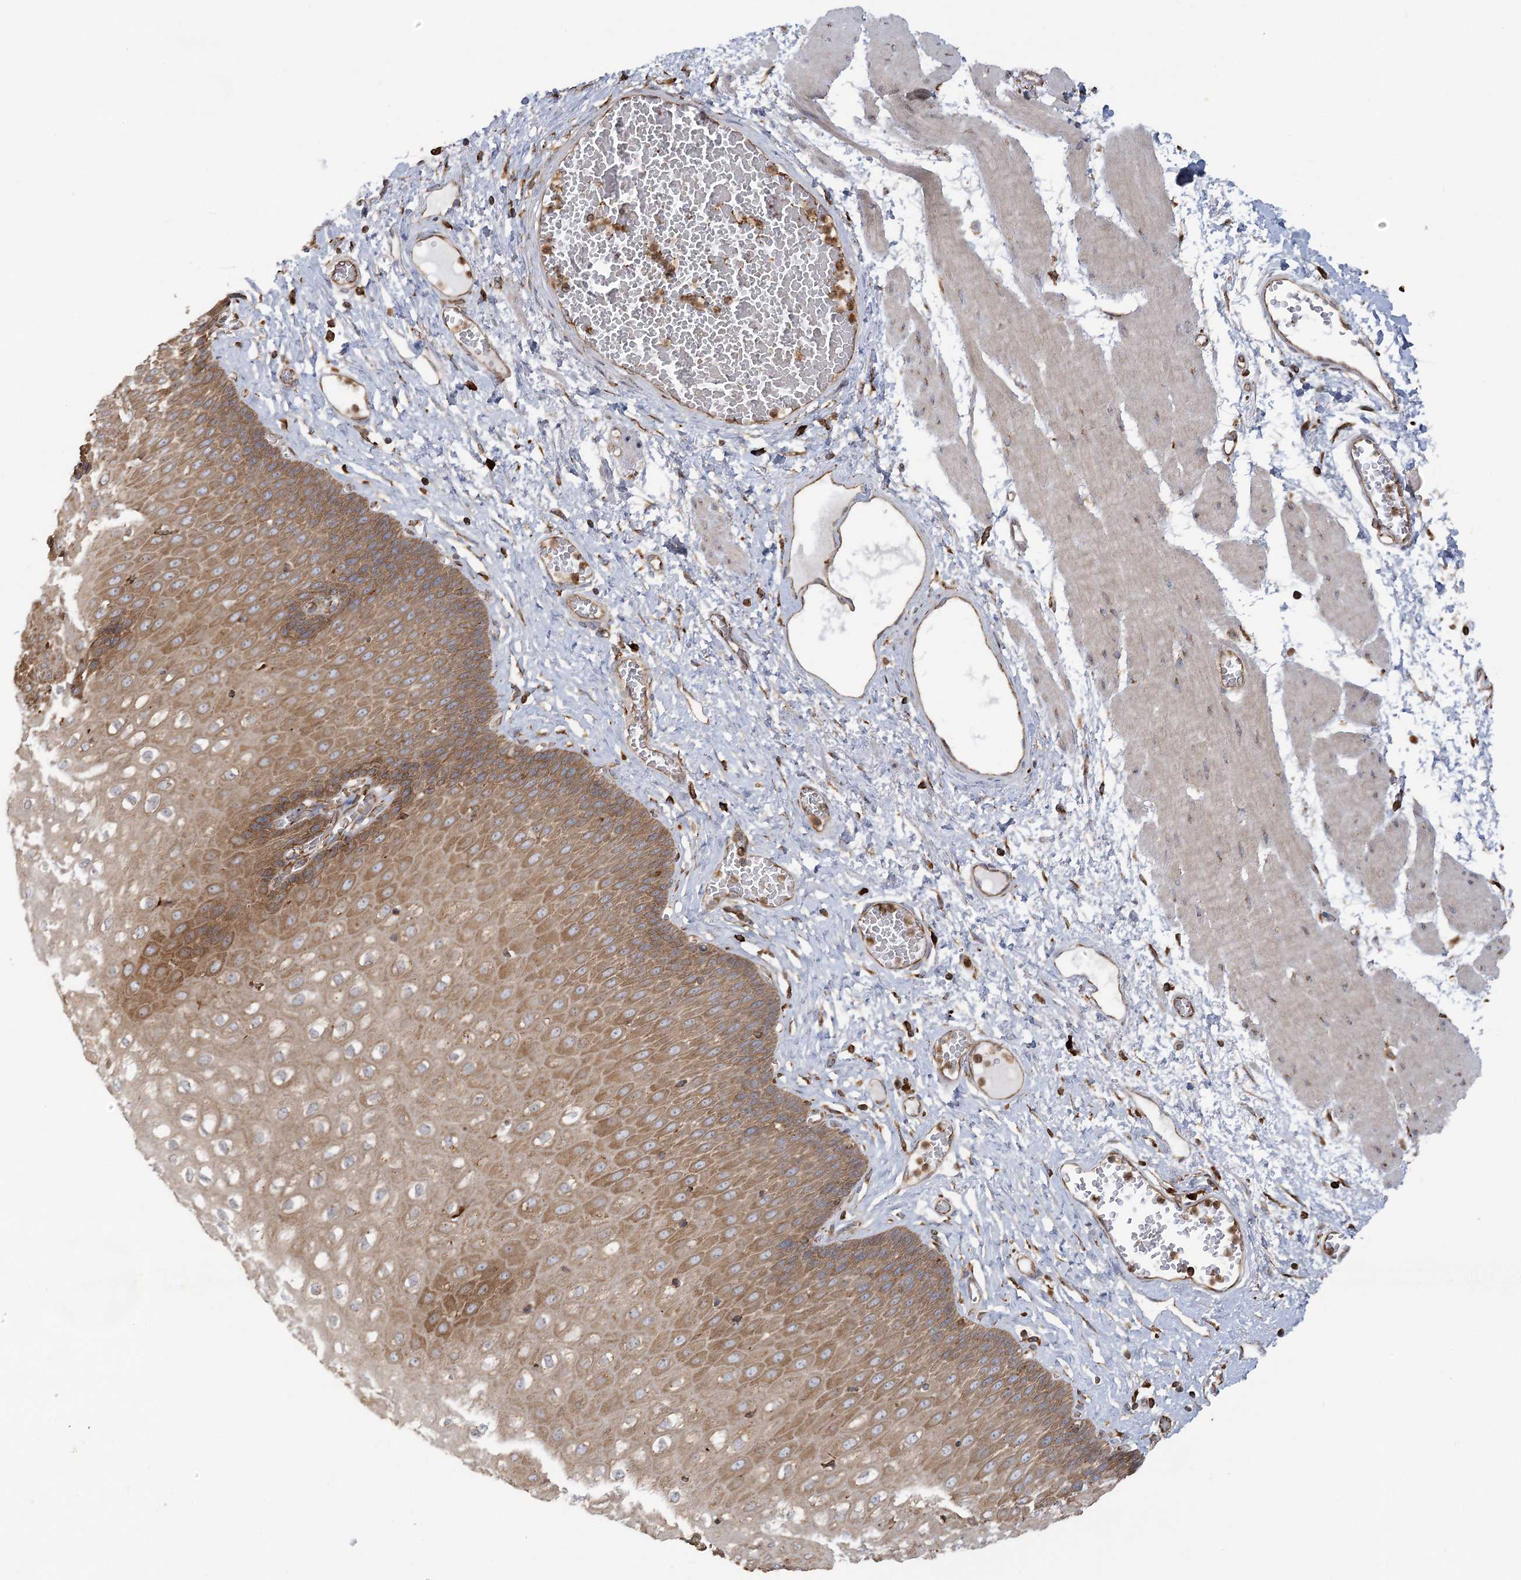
{"staining": {"intensity": "moderate", "quantity": ">75%", "location": "cytoplasmic/membranous"}, "tissue": "esophagus", "cell_type": "Squamous epithelial cells", "image_type": "normal", "snomed": [{"axis": "morphology", "description": "Normal tissue, NOS"}, {"axis": "topography", "description": "Esophagus"}], "caption": "Protein analysis of benign esophagus demonstrates moderate cytoplasmic/membranous positivity in approximately >75% of squamous epithelial cells.", "gene": "ACAP2", "patient": {"sex": "male", "age": 60}}